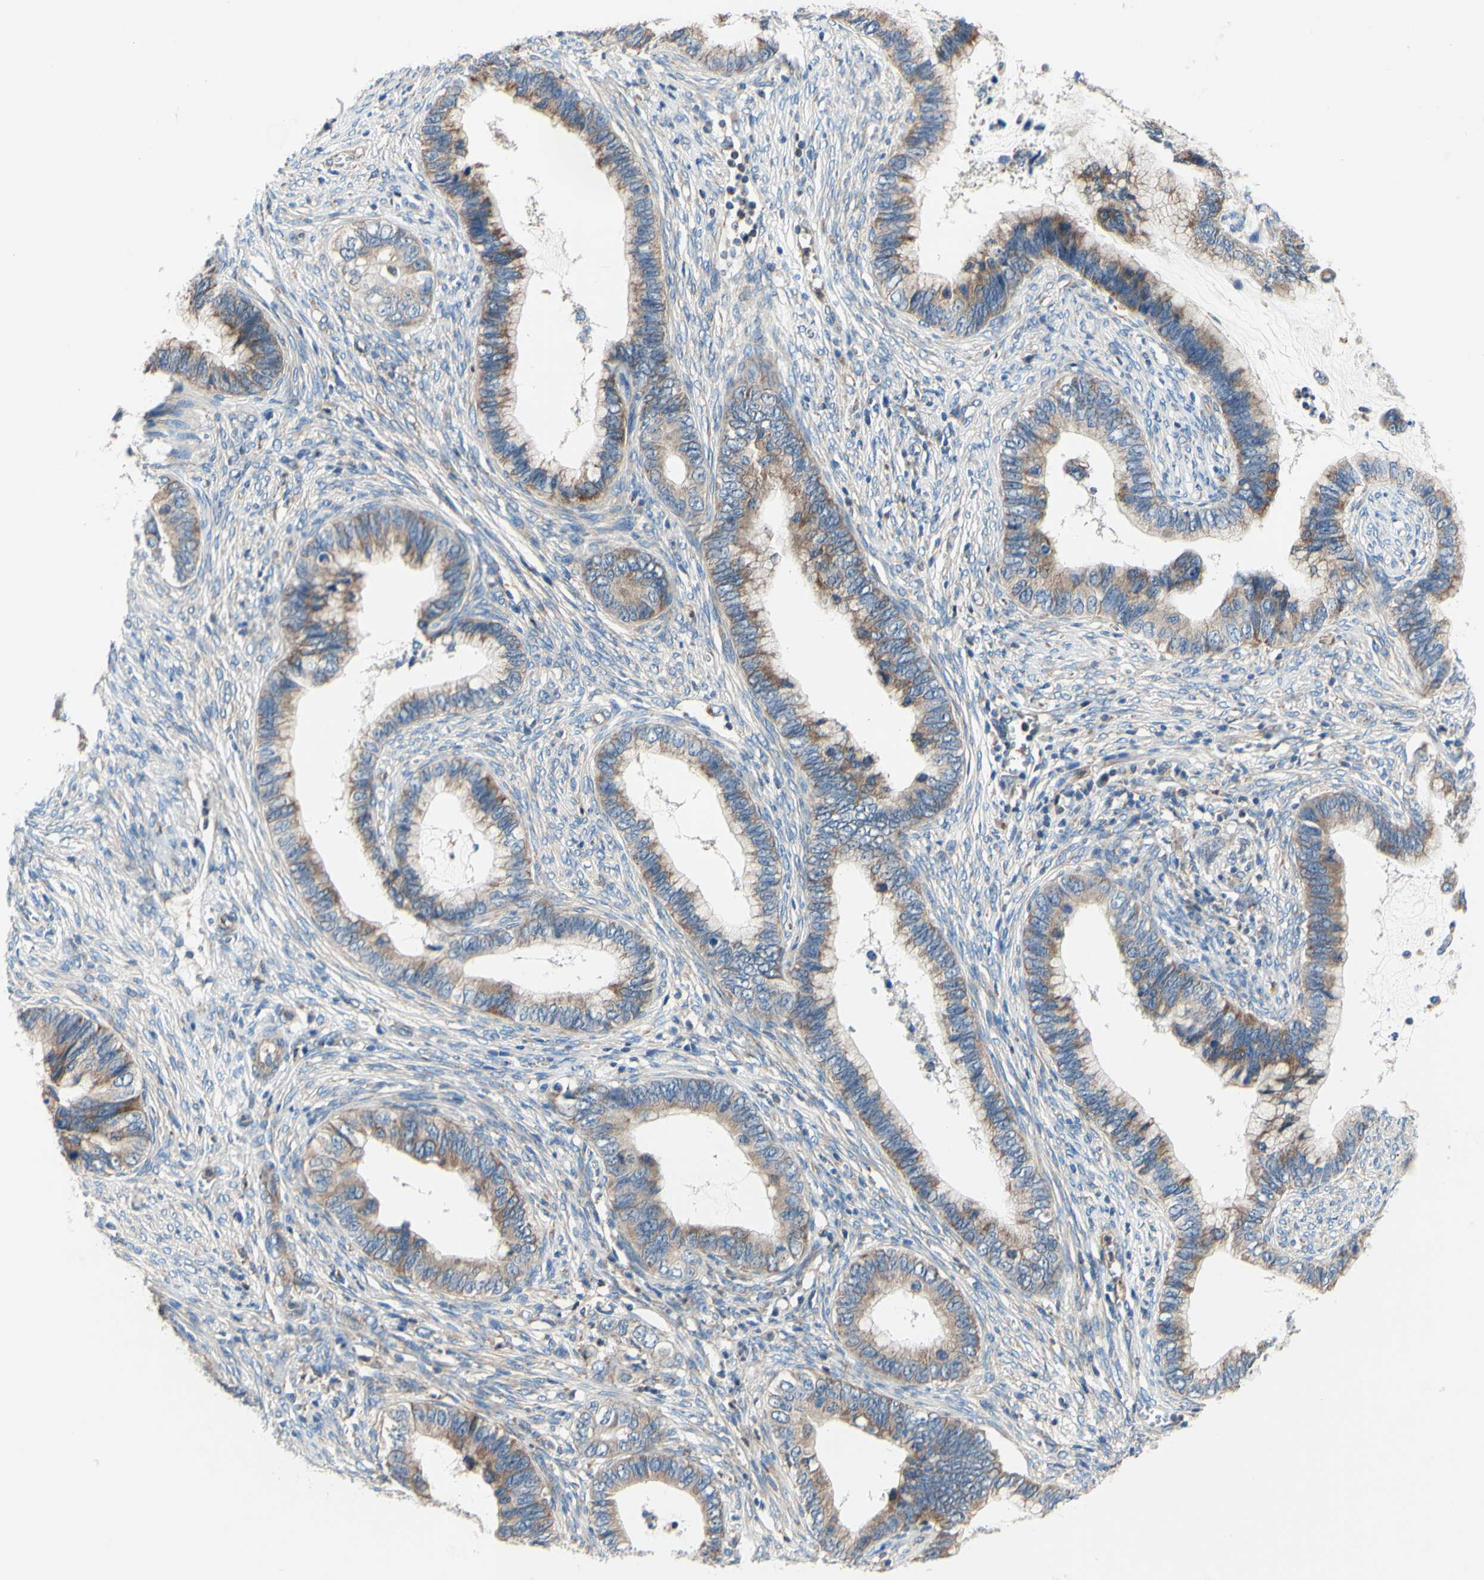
{"staining": {"intensity": "moderate", "quantity": ">75%", "location": "cytoplasmic/membranous"}, "tissue": "cervical cancer", "cell_type": "Tumor cells", "image_type": "cancer", "snomed": [{"axis": "morphology", "description": "Adenocarcinoma, NOS"}, {"axis": "topography", "description": "Cervix"}], "caption": "A photomicrograph of cervical cancer stained for a protein displays moderate cytoplasmic/membranous brown staining in tumor cells. (IHC, brightfield microscopy, high magnification).", "gene": "FMR1", "patient": {"sex": "female", "age": 44}}